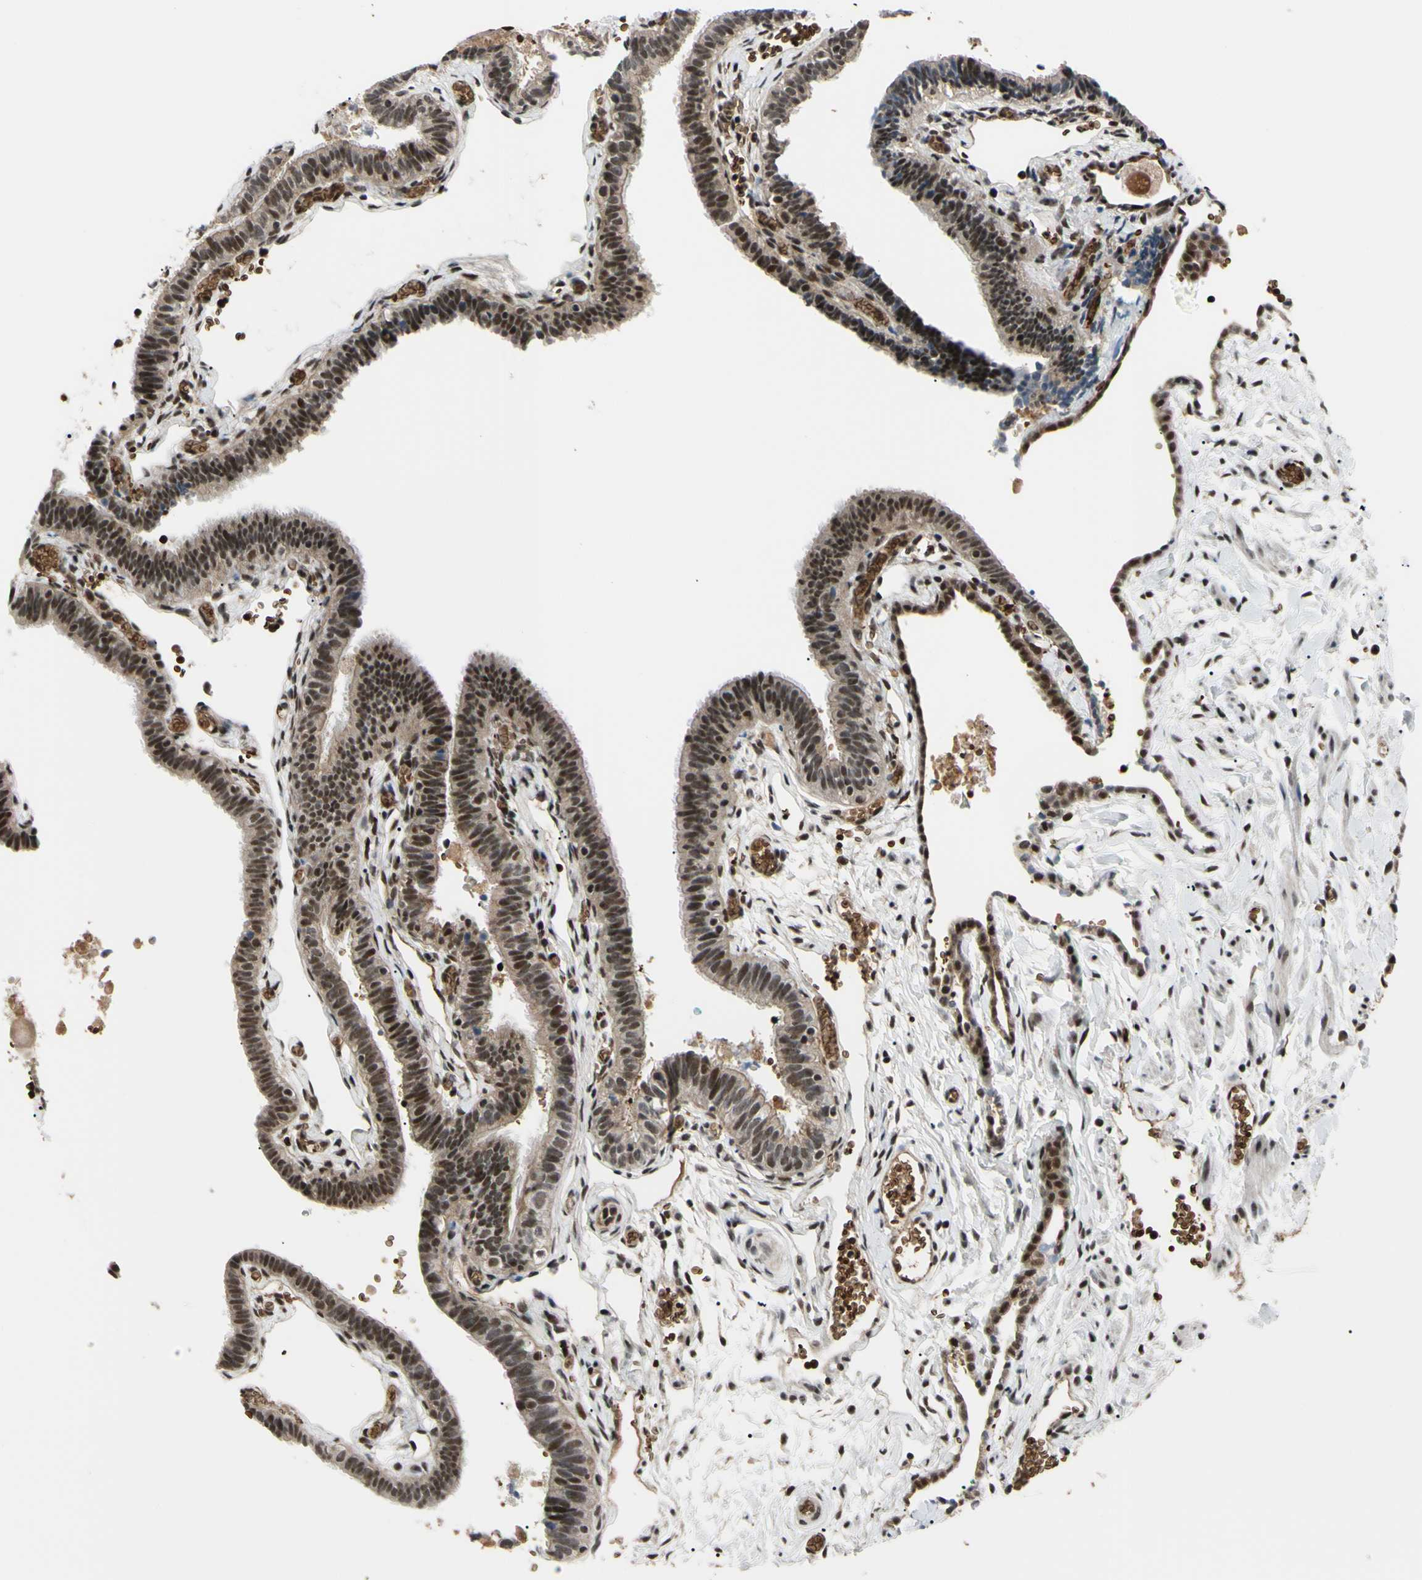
{"staining": {"intensity": "strong", "quantity": ">75%", "location": "cytoplasmic/membranous,nuclear"}, "tissue": "fallopian tube", "cell_type": "Glandular cells", "image_type": "normal", "snomed": [{"axis": "morphology", "description": "Normal tissue, NOS"}, {"axis": "topography", "description": "Fallopian tube"}], "caption": "DAB (3,3'-diaminobenzidine) immunohistochemical staining of normal human fallopian tube shows strong cytoplasmic/membranous,nuclear protein staining in about >75% of glandular cells.", "gene": "THAP12", "patient": {"sex": "female", "age": 46}}